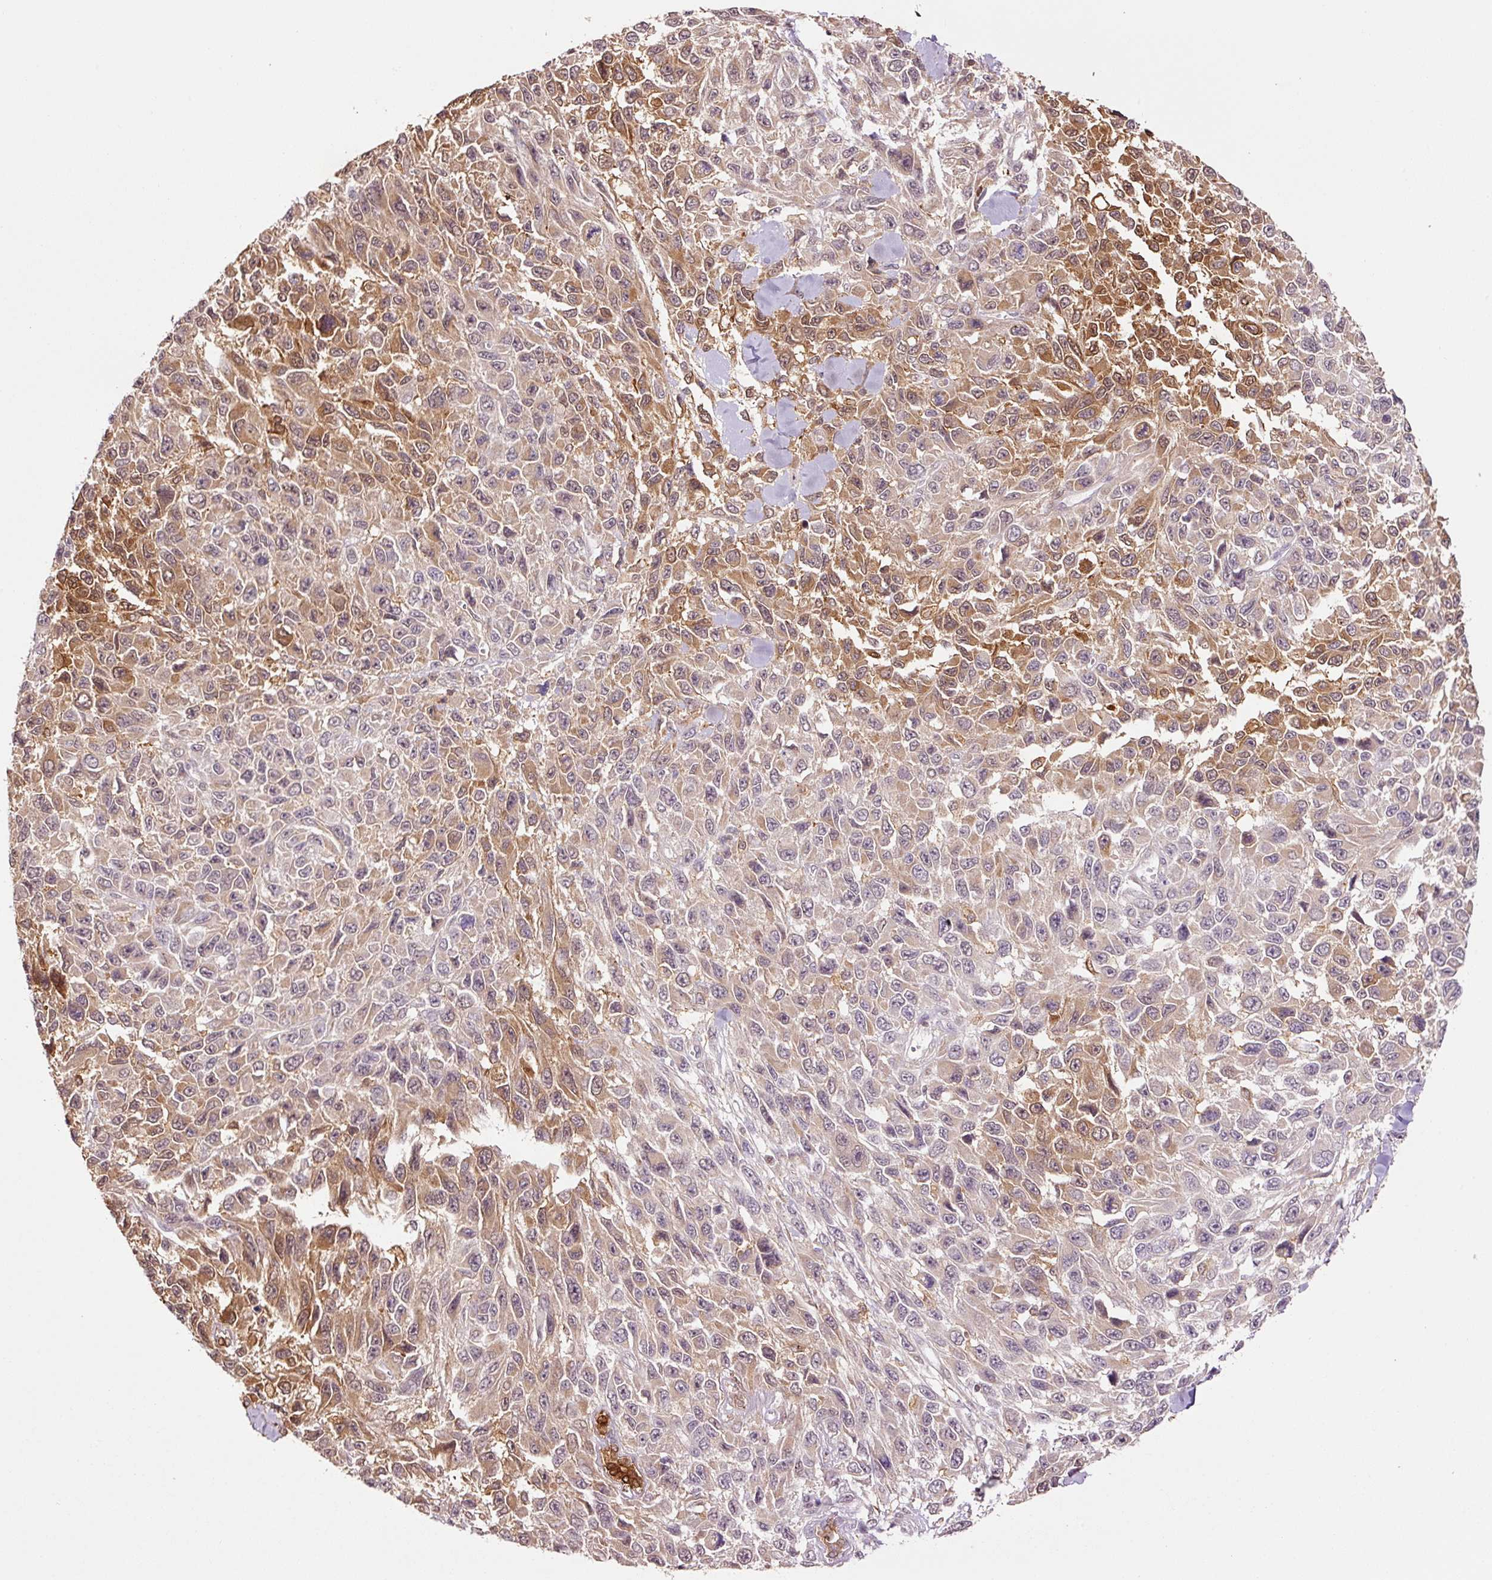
{"staining": {"intensity": "moderate", "quantity": "25%-75%", "location": "cytoplasmic/membranous,nuclear"}, "tissue": "melanoma", "cell_type": "Tumor cells", "image_type": "cancer", "snomed": [{"axis": "morphology", "description": "Malignant melanoma, NOS"}, {"axis": "topography", "description": "Skin"}], "caption": "Melanoma tissue exhibits moderate cytoplasmic/membranous and nuclear expression in about 25%-75% of tumor cells (Brightfield microscopy of DAB IHC at high magnification).", "gene": "FBXL14", "patient": {"sex": "female", "age": 96}}